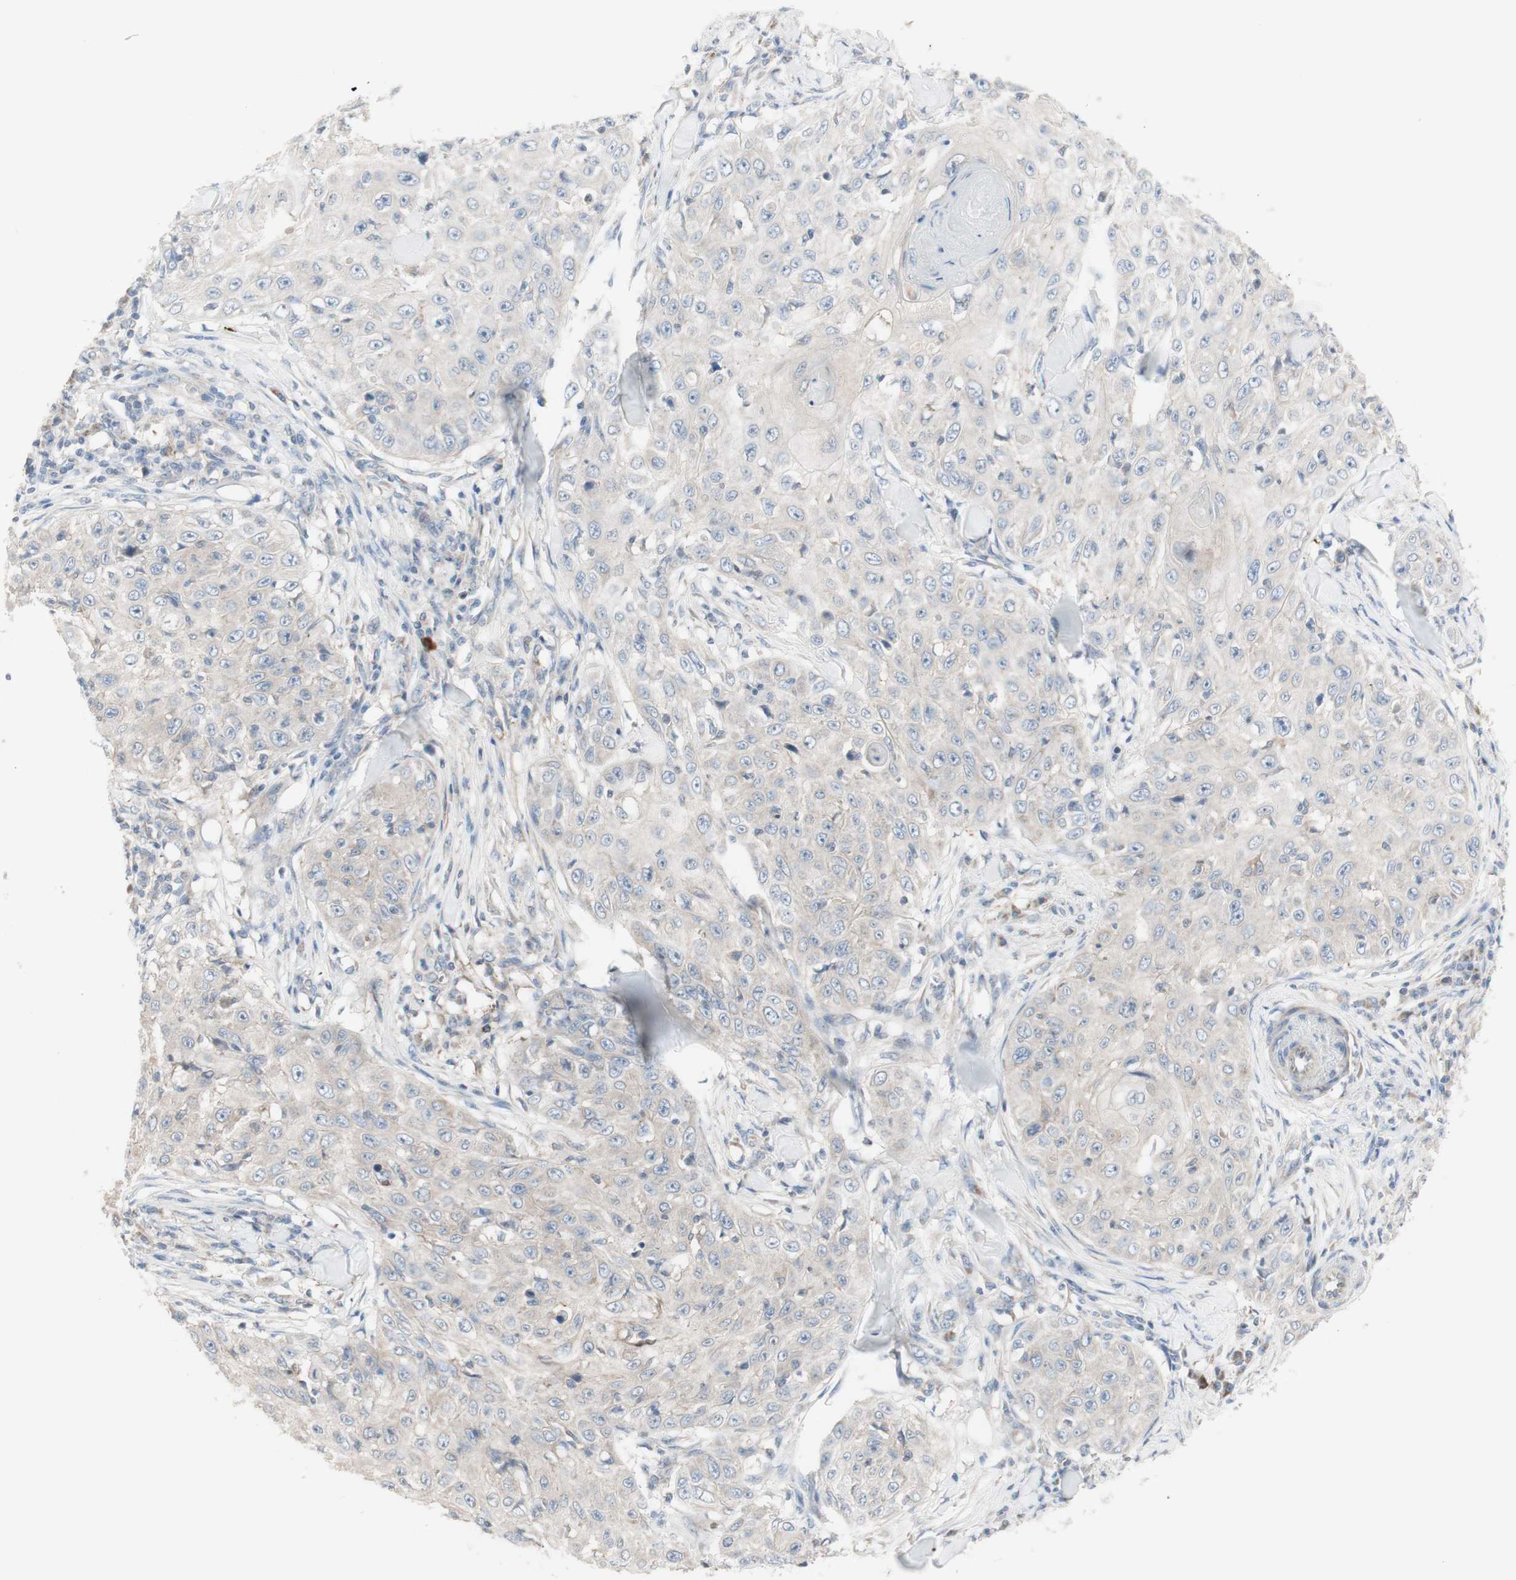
{"staining": {"intensity": "weak", "quantity": "<25%", "location": "cytoplasmic/membranous"}, "tissue": "skin cancer", "cell_type": "Tumor cells", "image_type": "cancer", "snomed": [{"axis": "morphology", "description": "Squamous cell carcinoma, NOS"}, {"axis": "topography", "description": "Skin"}], "caption": "Immunohistochemistry image of neoplastic tissue: skin squamous cell carcinoma stained with DAB (3,3'-diaminobenzidine) exhibits no significant protein staining in tumor cells. (IHC, brightfield microscopy, high magnification).", "gene": "C3orf52", "patient": {"sex": "male", "age": 86}}